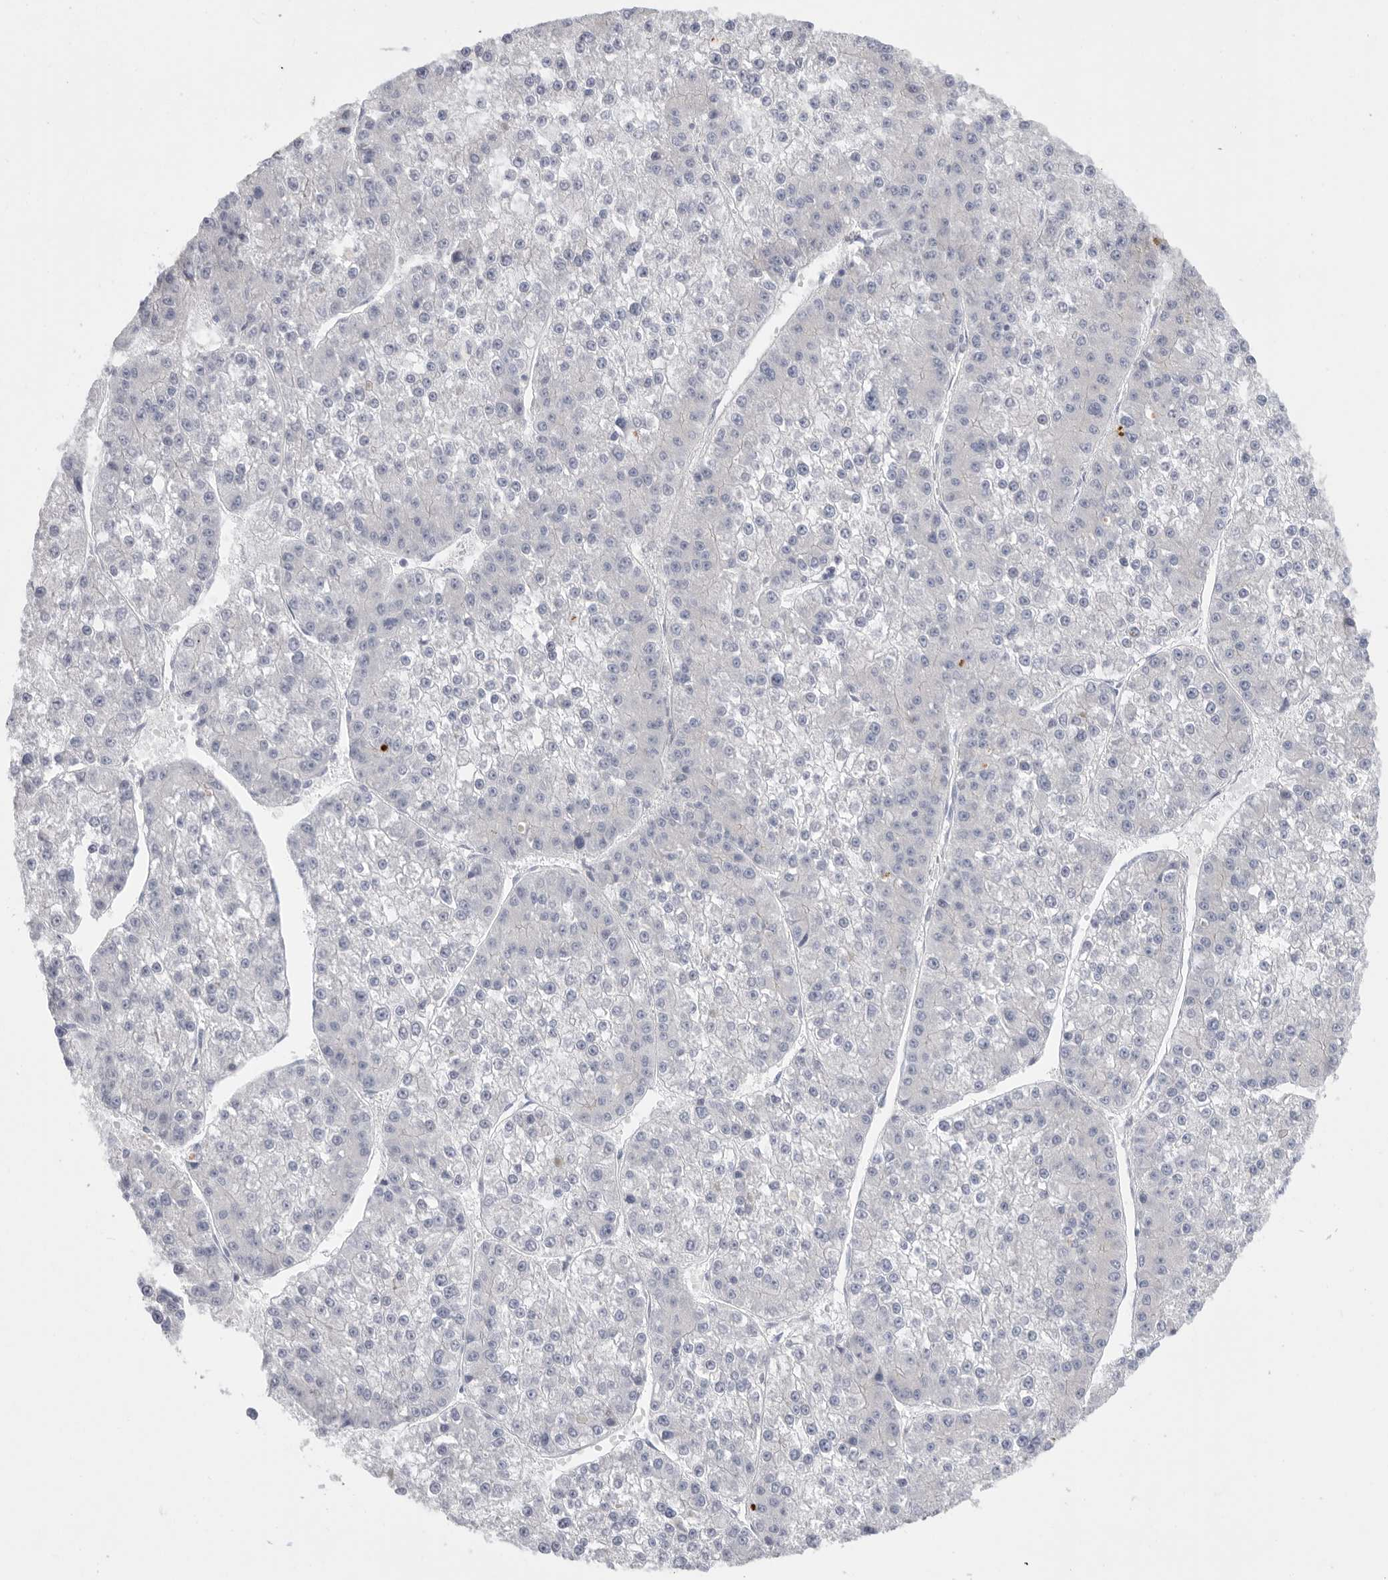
{"staining": {"intensity": "negative", "quantity": "none", "location": "none"}, "tissue": "liver cancer", "cell_type": "Tumor cells", "image_type": "cancer", "snomed": [{"axis": "morphology", "description": "Carcinoma, Hepatocellular, NOS"}, {"axis": "topography", "description": "Liver"}], "caption": "A micrograph of human liver cancer (hepatocellular carcinoma) is negative for staining in tumor cells.", "gene": "MTFR1L", "patient": {"sex": "female", "age": 73}}